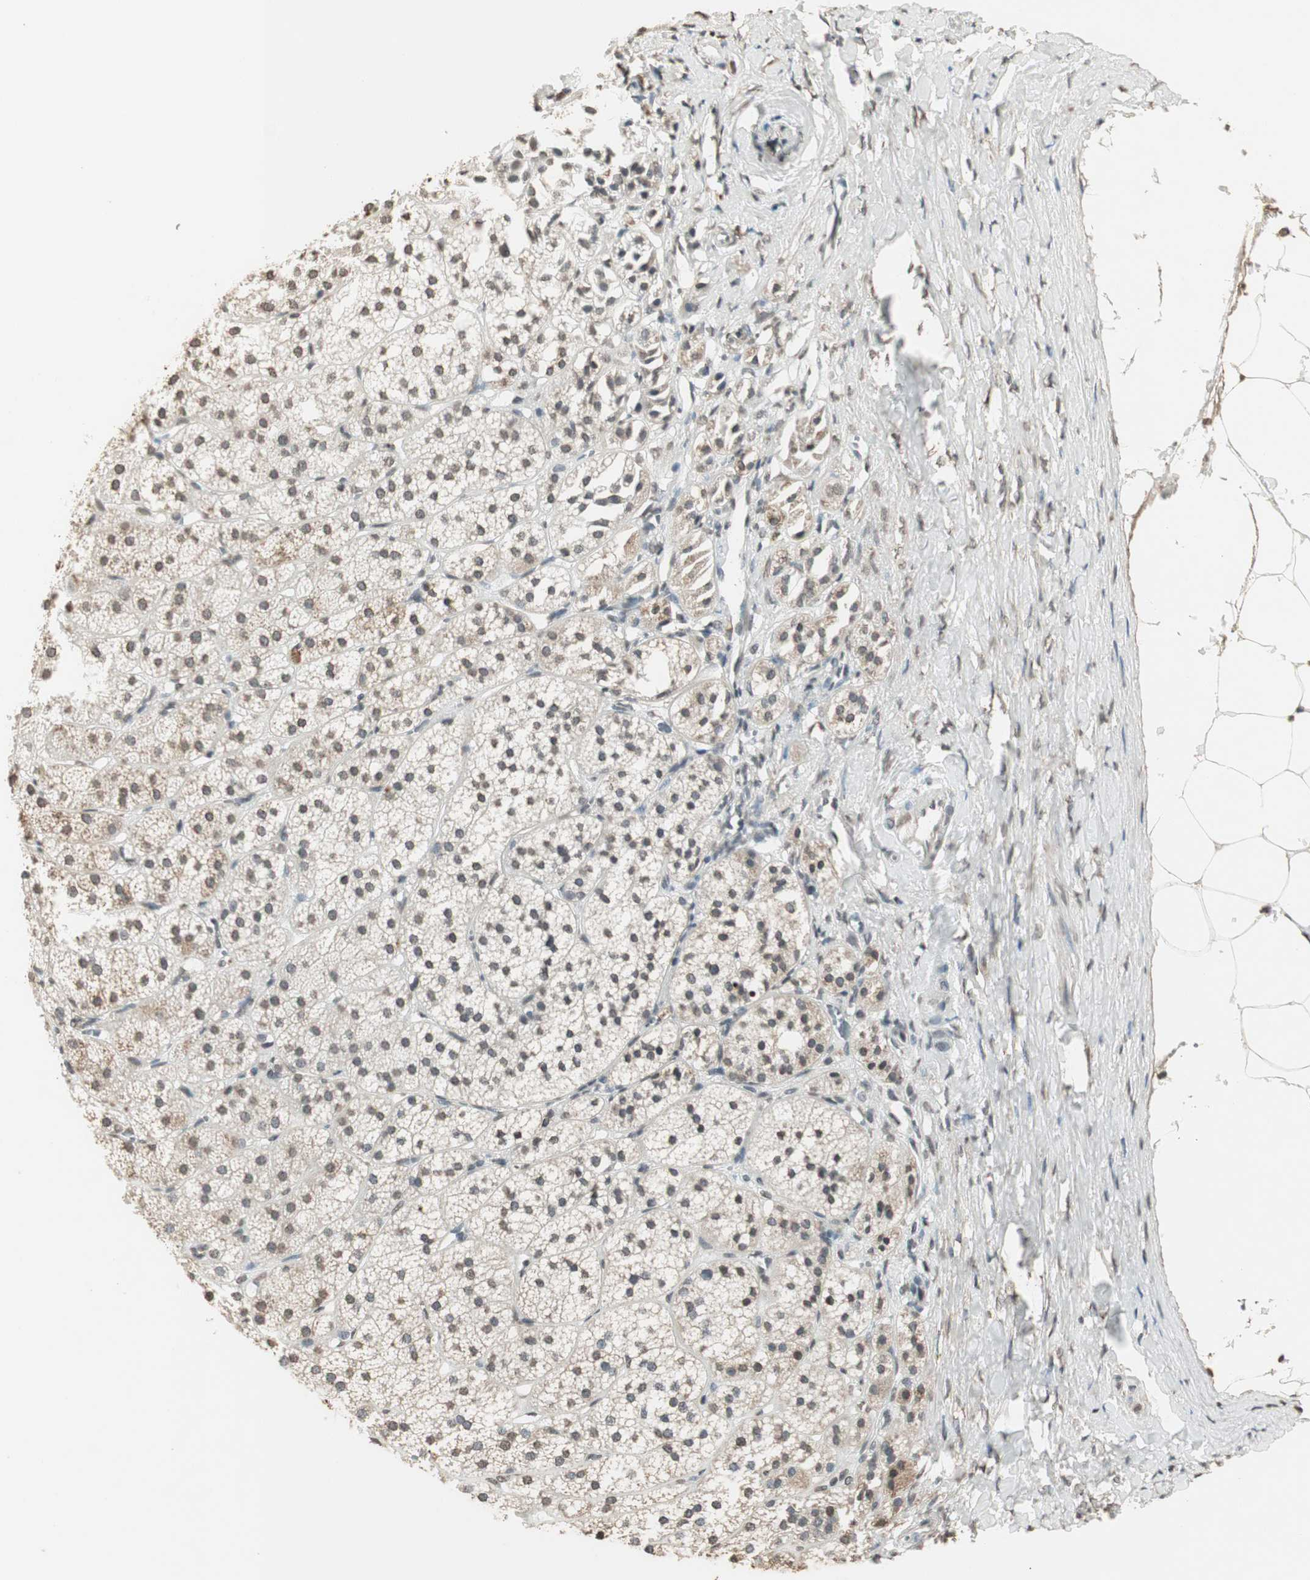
{"staining": {"intensity": "strong", "quantity": ">75%", "location": "cytoplasmic/membranous"}, "tissue": "adrenal gland", "cell_type": "Glandular cells", "image_type": "normal", "snomed": [{"axis": "morphology", "description": "Normal tissue, NOS"}, {"axis": "topography", "description": "Adrenal gland"}], "caption": "Immunohistochemistry (IHC) micrograph of normal adrenal gland: adrenal gland stained using IHC shows high levels of strong protein expression localized specifically in the cytoplasmic/membranous of glandular cells, appearing as a cytoplasmic/membranous brown color.", "gene": "PRELID1", "patient": {"sex": "female", "age": 71}}